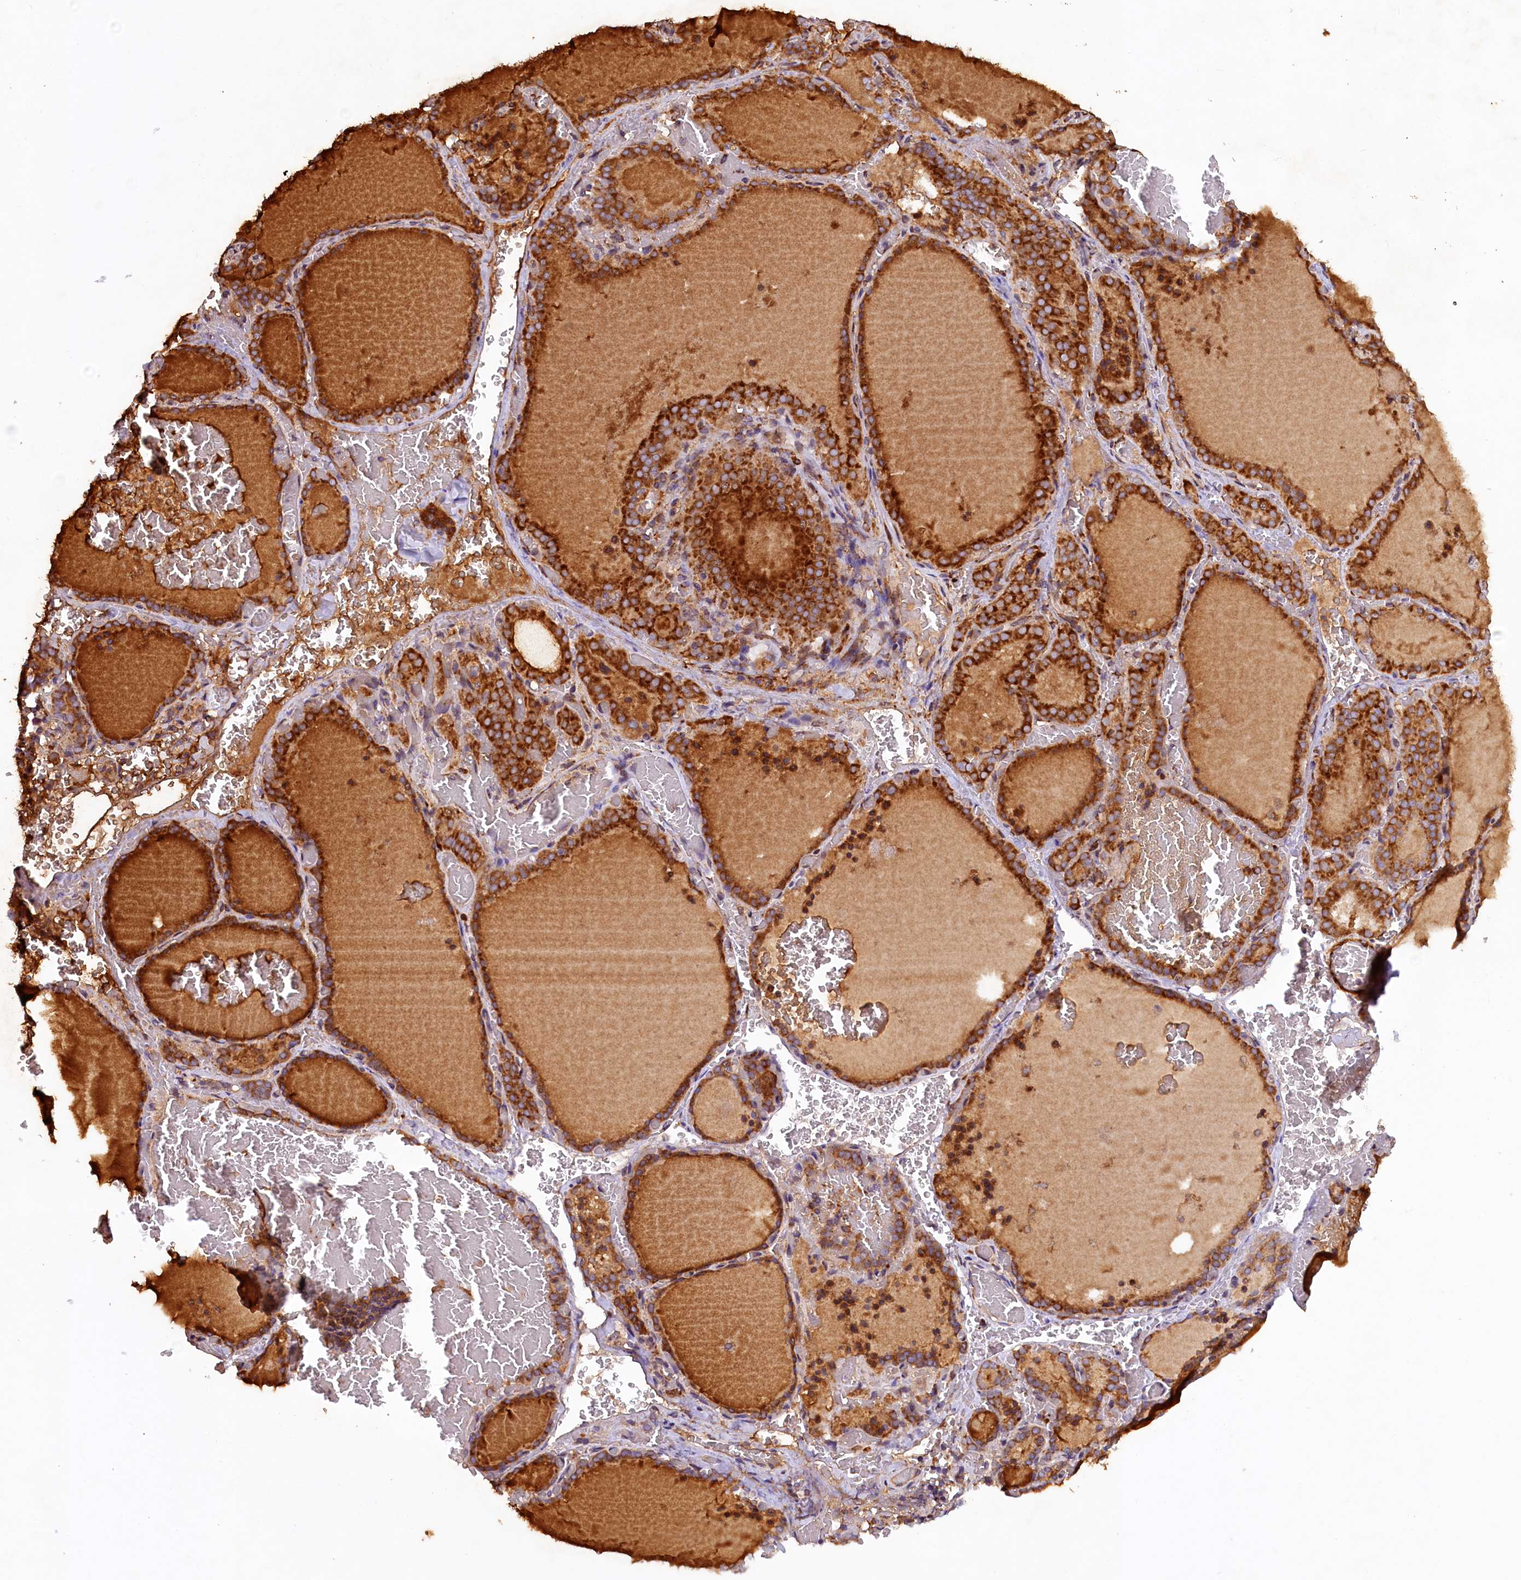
{"staining": {"intensity": "strong", "quantity": ">75%", "location": "cytoplasmic/membranous"}, "tissue": "thyroid gland", "cell_type": "Glandular cells", "image_type": "normal", "snomed": [{"axis": "morphology", "description": "Normal tissue, NOS"}, {"axis": "topography", "description": "Thyroid gland"}], "caption": "A brown stain shows strong cytoplasmic/membranous staining of a protein in glandular cells of benign human thyroid gland. The staining was performed using DAB to visualize the protein expression in brown, while the nuclei were stained in blue with hematoxylin (Magnification: 20x).", "gene": "SSC5D", "patient": {"sex": "female", "age": 39}}